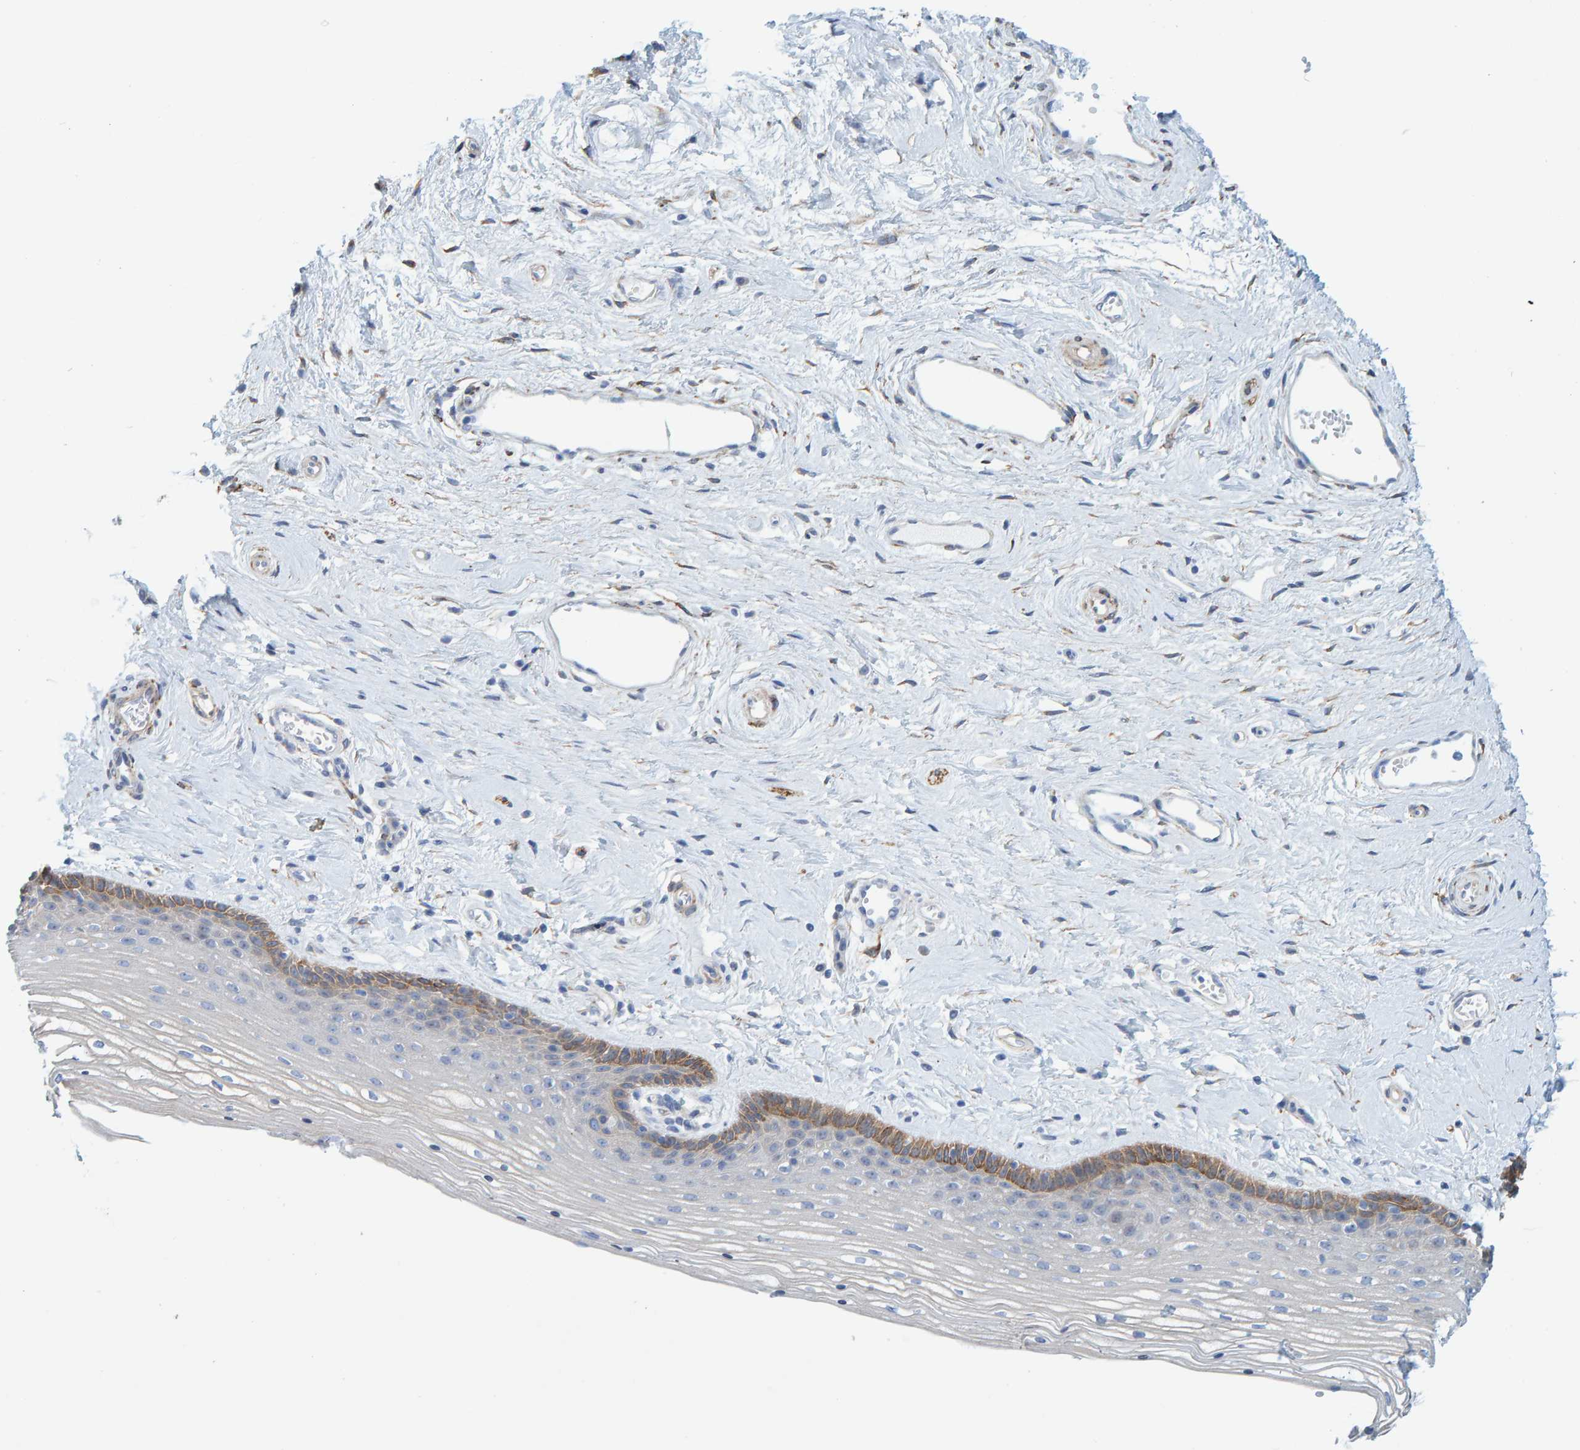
{"staining": {"intensity": "moderate", "quantity": "<25%", "location": "cytoplasmic/membranous"}, "tissue": "vagina", "cell_type": "Squamous epithelial cells", "image_type": "normal", "snomed": [{"axis": "morphology", "description": "Normal tissue, NOS"}, {"axis": "topography", "description": "Vagina"}], "caption": "About <25% of squamous epithelial cells in unremarkable human vagina exhibit moderate cytoplasmic/membranous protein expression as visualized by brown immunohistochemical staining.", "gene": "MAP1B", "patient": {"sex": "female", "age": 46}}